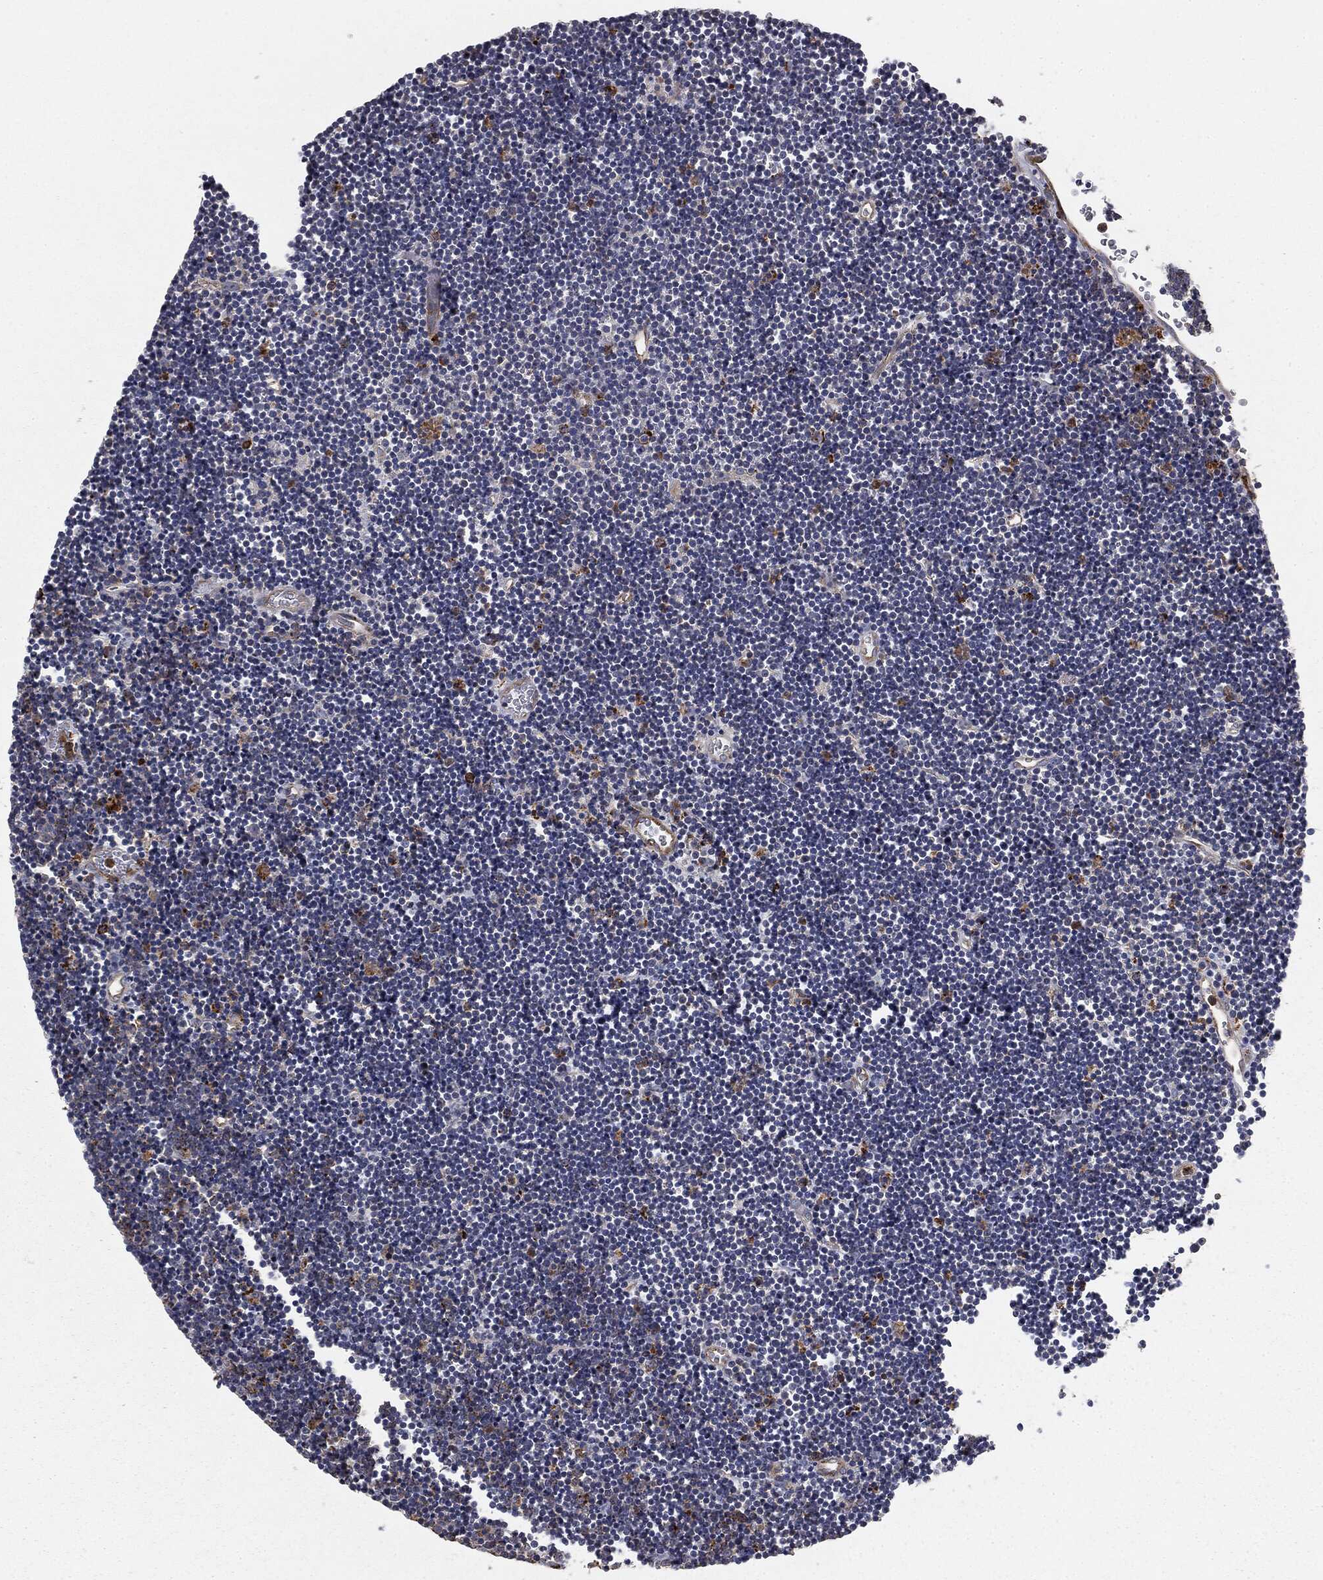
{"staining": {"intensity": "negative", "quantity": "none", "location": "none"}, "tissue": "lymphoma", "cell_type": "Tumor cells", "image_type": "cancer", "snomed": [{"axis": "morphology", "description": "Malignant lymphoma, non-Hodgkin's type, Low grade"}, {"axis": "topography", "description": "Brain"}], "caption": "IHC photomicrograph of human malignant lymphoma, non-Hodgkin's type (low-grade) stained for a protein (brown), which shows no staining in tumor cells.", "gene": "CTSA", "patient": {"sex": "female", "age": 66}}